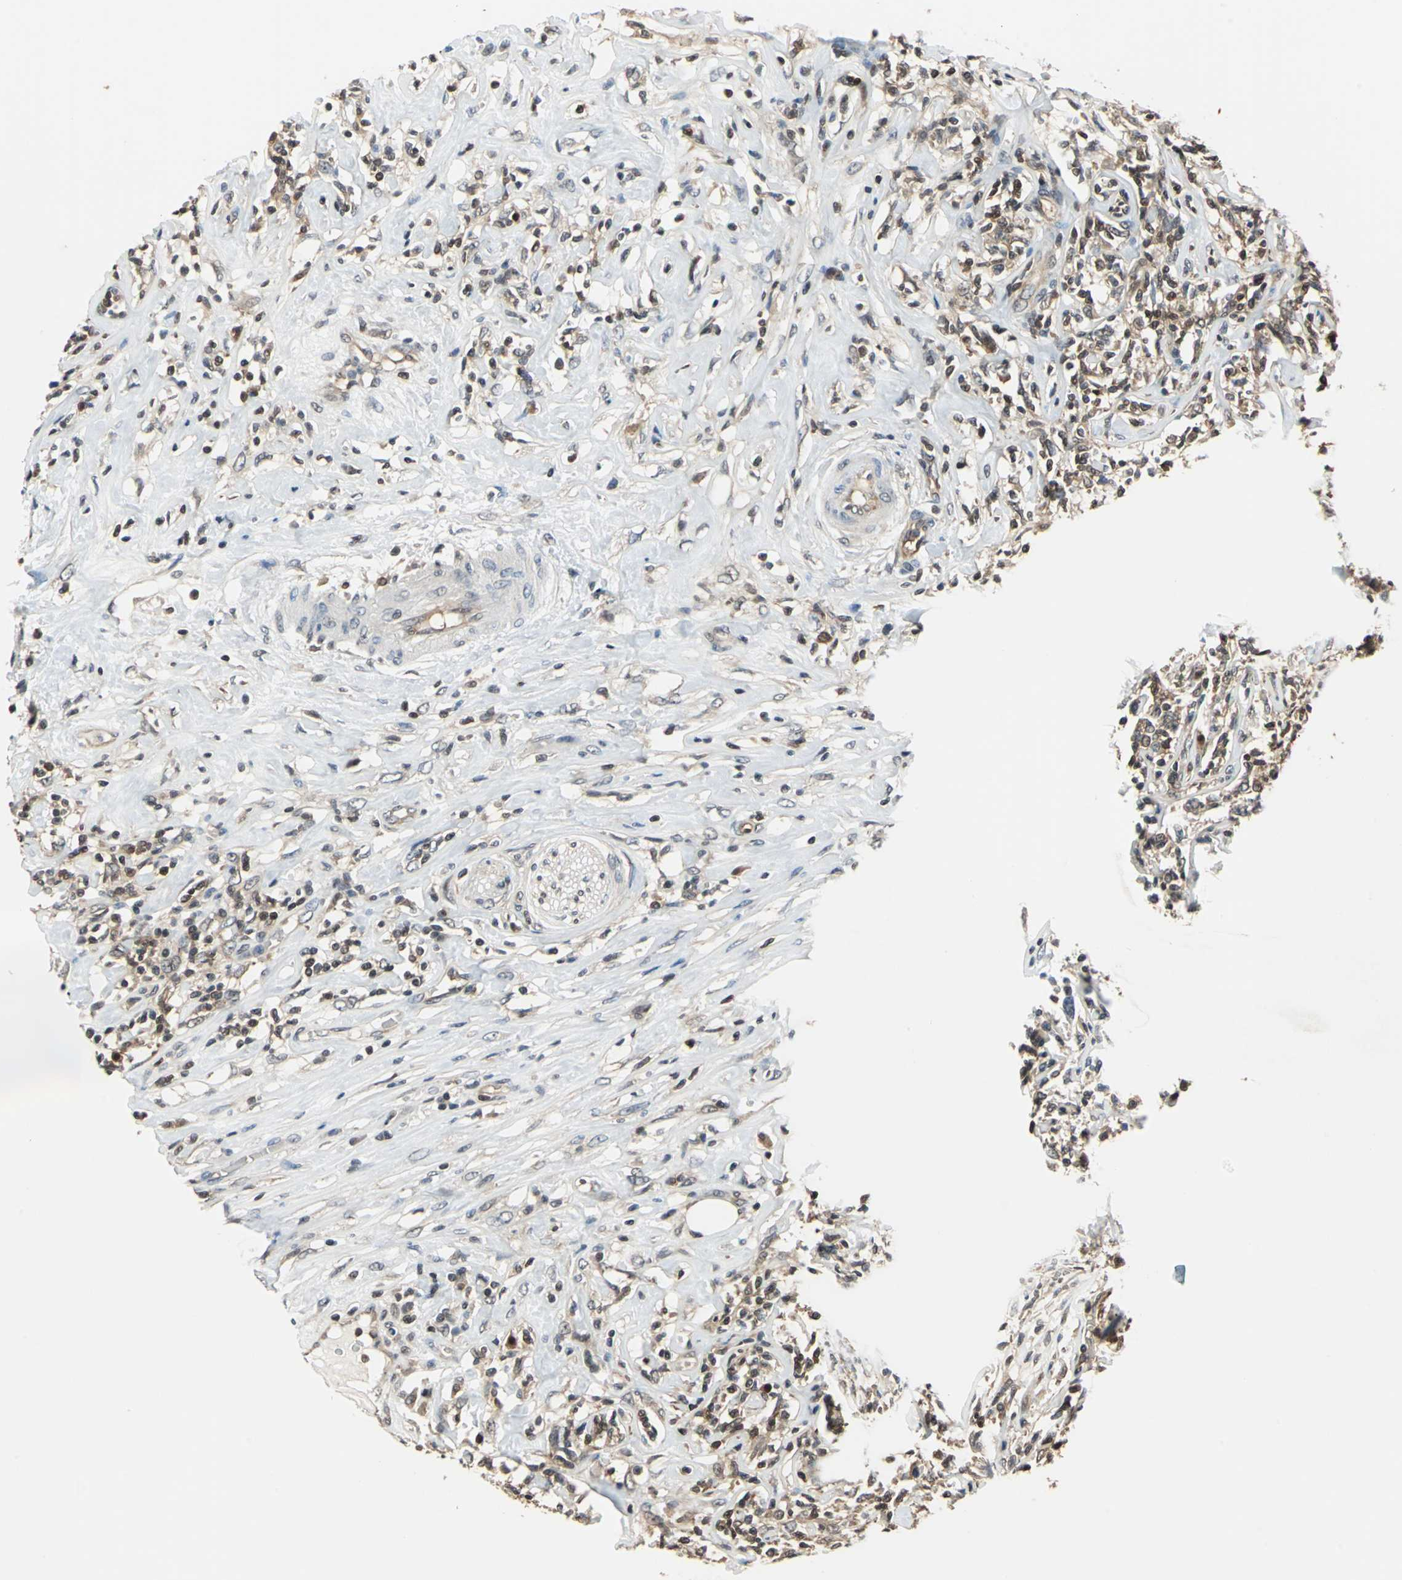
{"staining": {"intensity": "moderate", "quantity": ">75%", "location": "cytoplasmic/membranous,nuclear"}, "tissue": "lymphoma", "cell_type": "Tumor cells", "image_type": "cancer", "snomed": [{"axis": "morphology", "description": "Malignant lymphoma, non-Hodgkin's type, High grade"}, {"axis": "topography", "description": "Lymph node"}], "caption": "This is a micrograph of immunohistochemistry (IHC) staining of malignant lymphoma, non-Hodgkin's type (high-grade), which shows moderate staining in the cytoplasmic/membranous and nuclear of tumor cells.", "gene": "PSME1", "patient": {"sex": "female", "age": 84}}